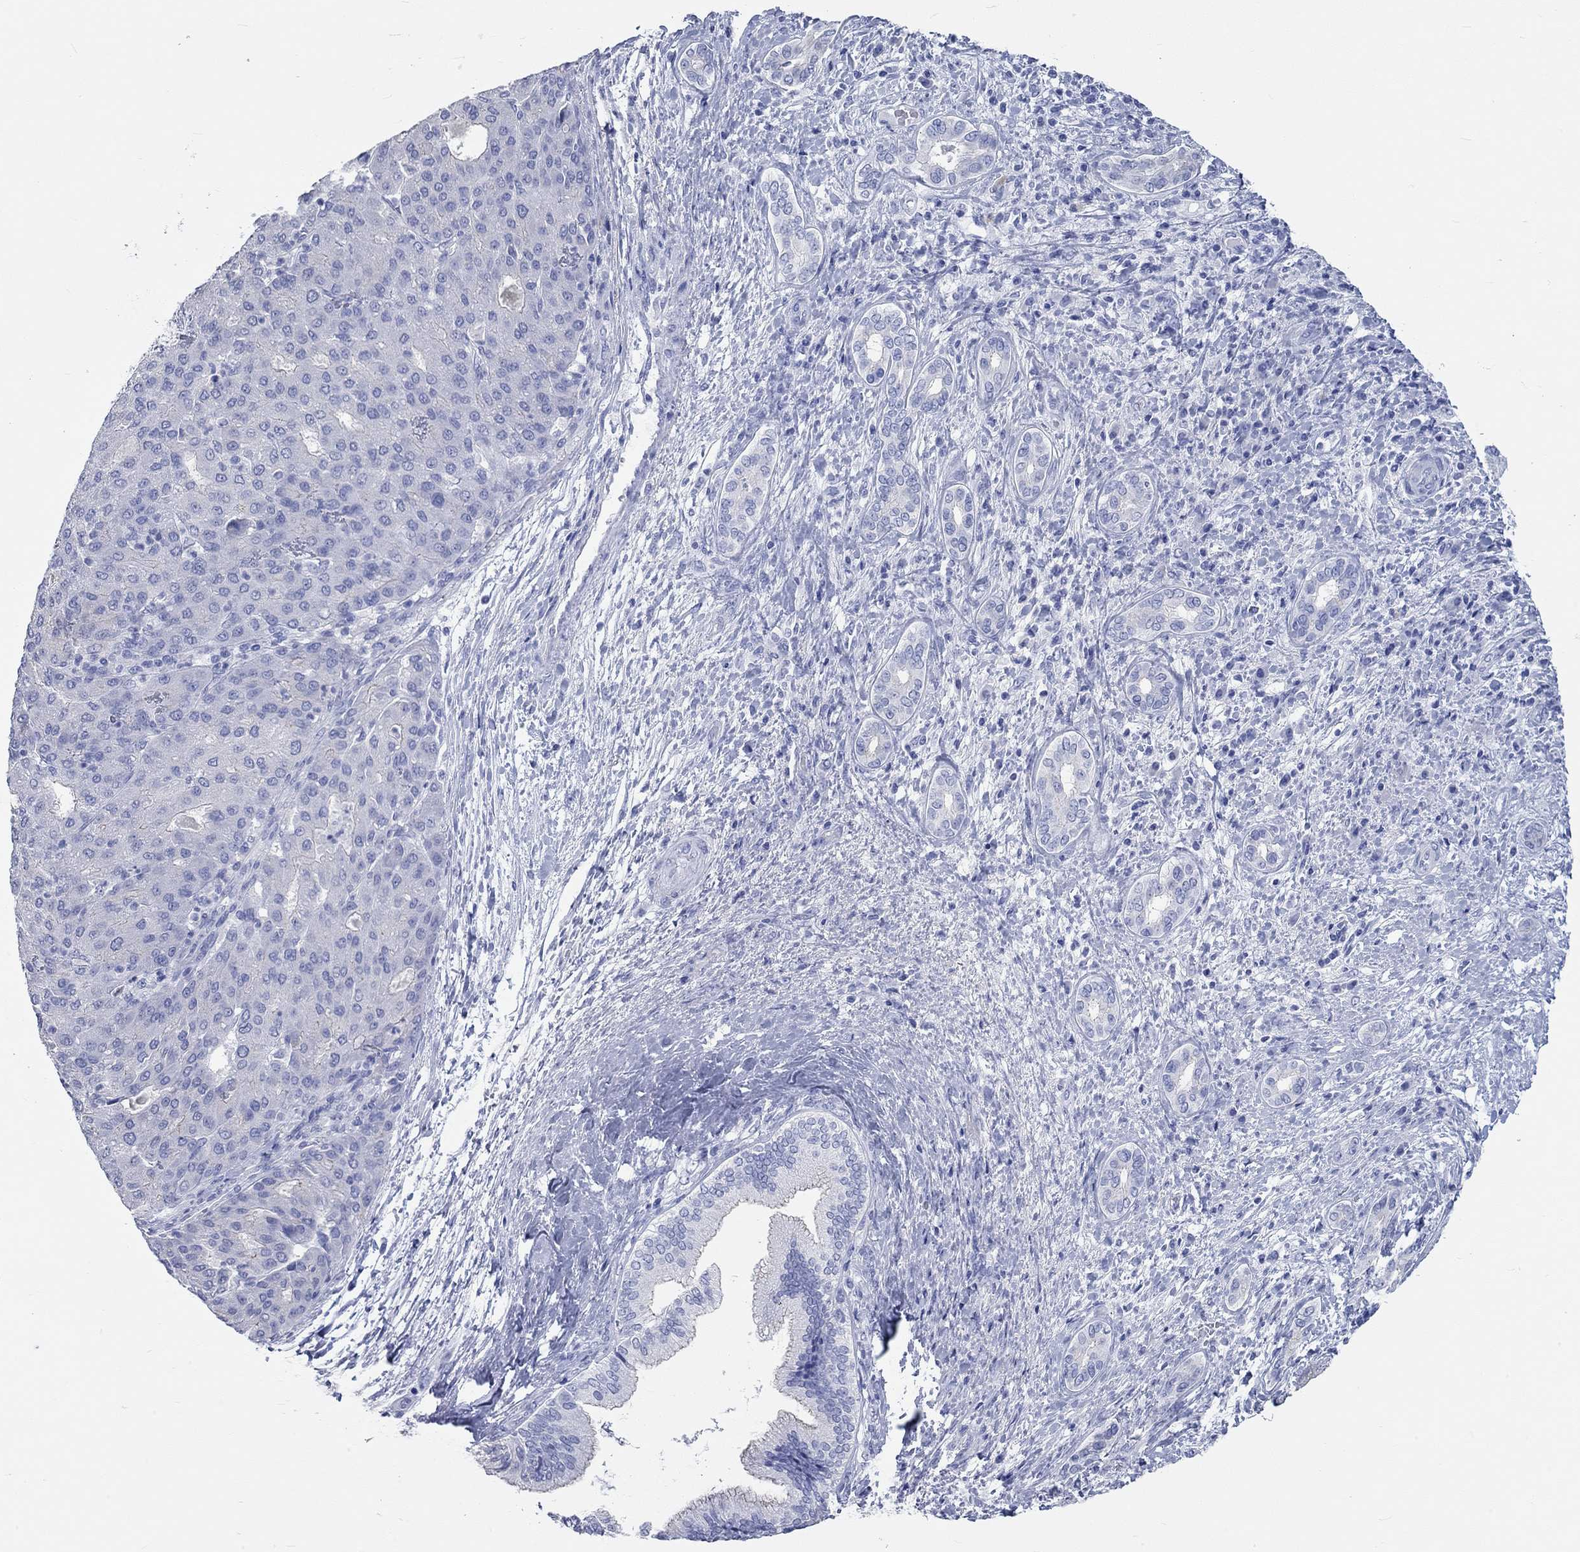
{"staining": {"intensity": "negative", "quantity": "none", "location": "none"}, "tissue": "liver cancer", "cell_type": "Tumor cells", "image_type": "cancer", "snomed": [{"axis": "morphology", "description": "Carcinoma, Hepatocellular, NOS"}, {"axis": "topography", "description": "Liver"}], "caption": "Liver cancer (hepatocellular carcinoma) was stained to show a protein in brown. There is no significant staining in tumor cells.", "gene": "SPATA9", "patient": {"sex": "male", "age": 65}}